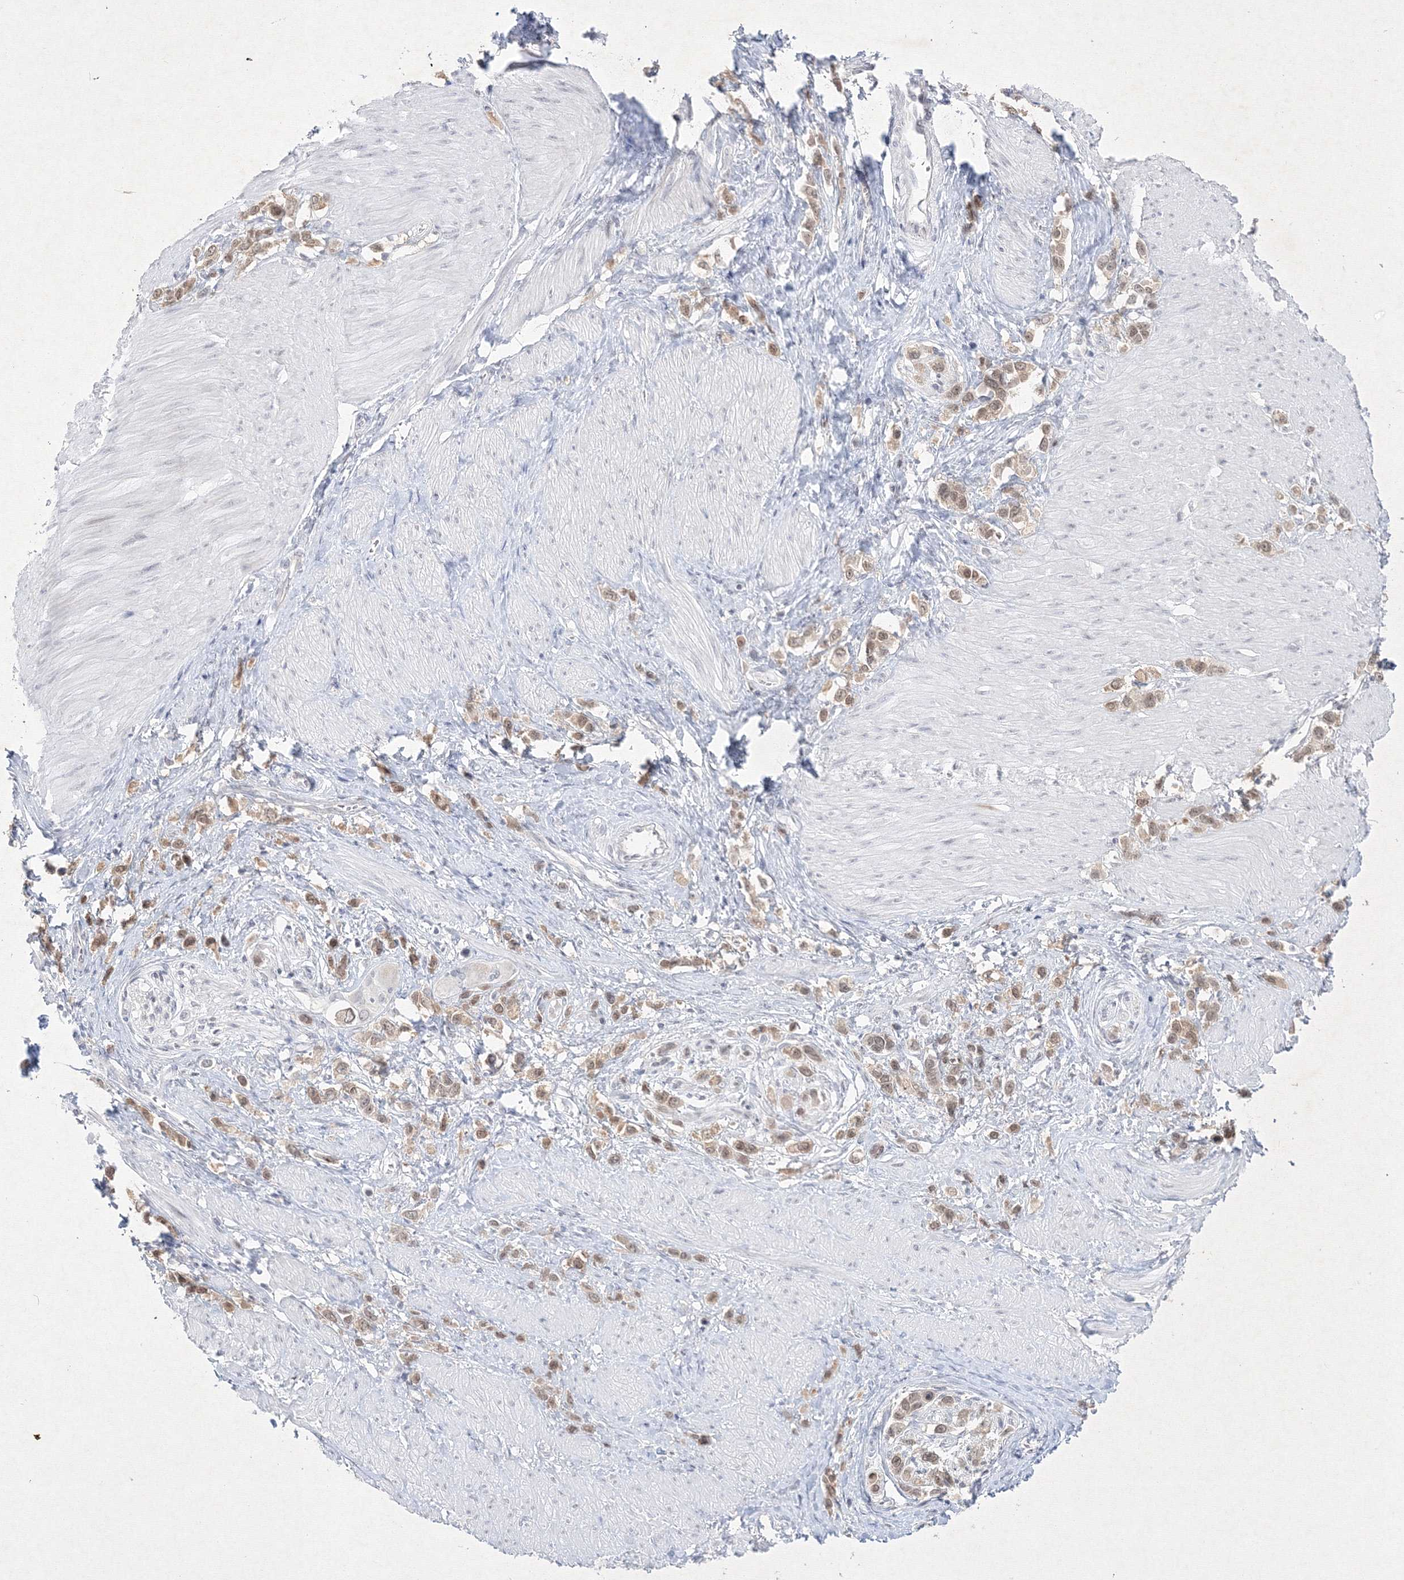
{"staining": {"intensity": "moderate", "quantity": ">75%", "location": "cytoplasmic/membranous,nuclear"}, "tissue": "stomach cancer", "cell_type": "Tumor cells", "image_type": "cancer", "snomed": [{"axis": "morphology", "description": "Normal tissue, NOS"}, {"axis": "morphology", "description": "Adenocarcinoma, NOS"}, {"axis": "topography", "description": "Stomach, upper"}, {"axis": "topography", "description": "Stomach"}], "caption": "Adenocarcinoma (stomach) stained with a brown dye reveals moderate cytoplasmic/membranous and nuclear positive staining in about >75% of tumor cells.", "gene": "NXPE3", "patient": {"sex": "female", "age": 65}}